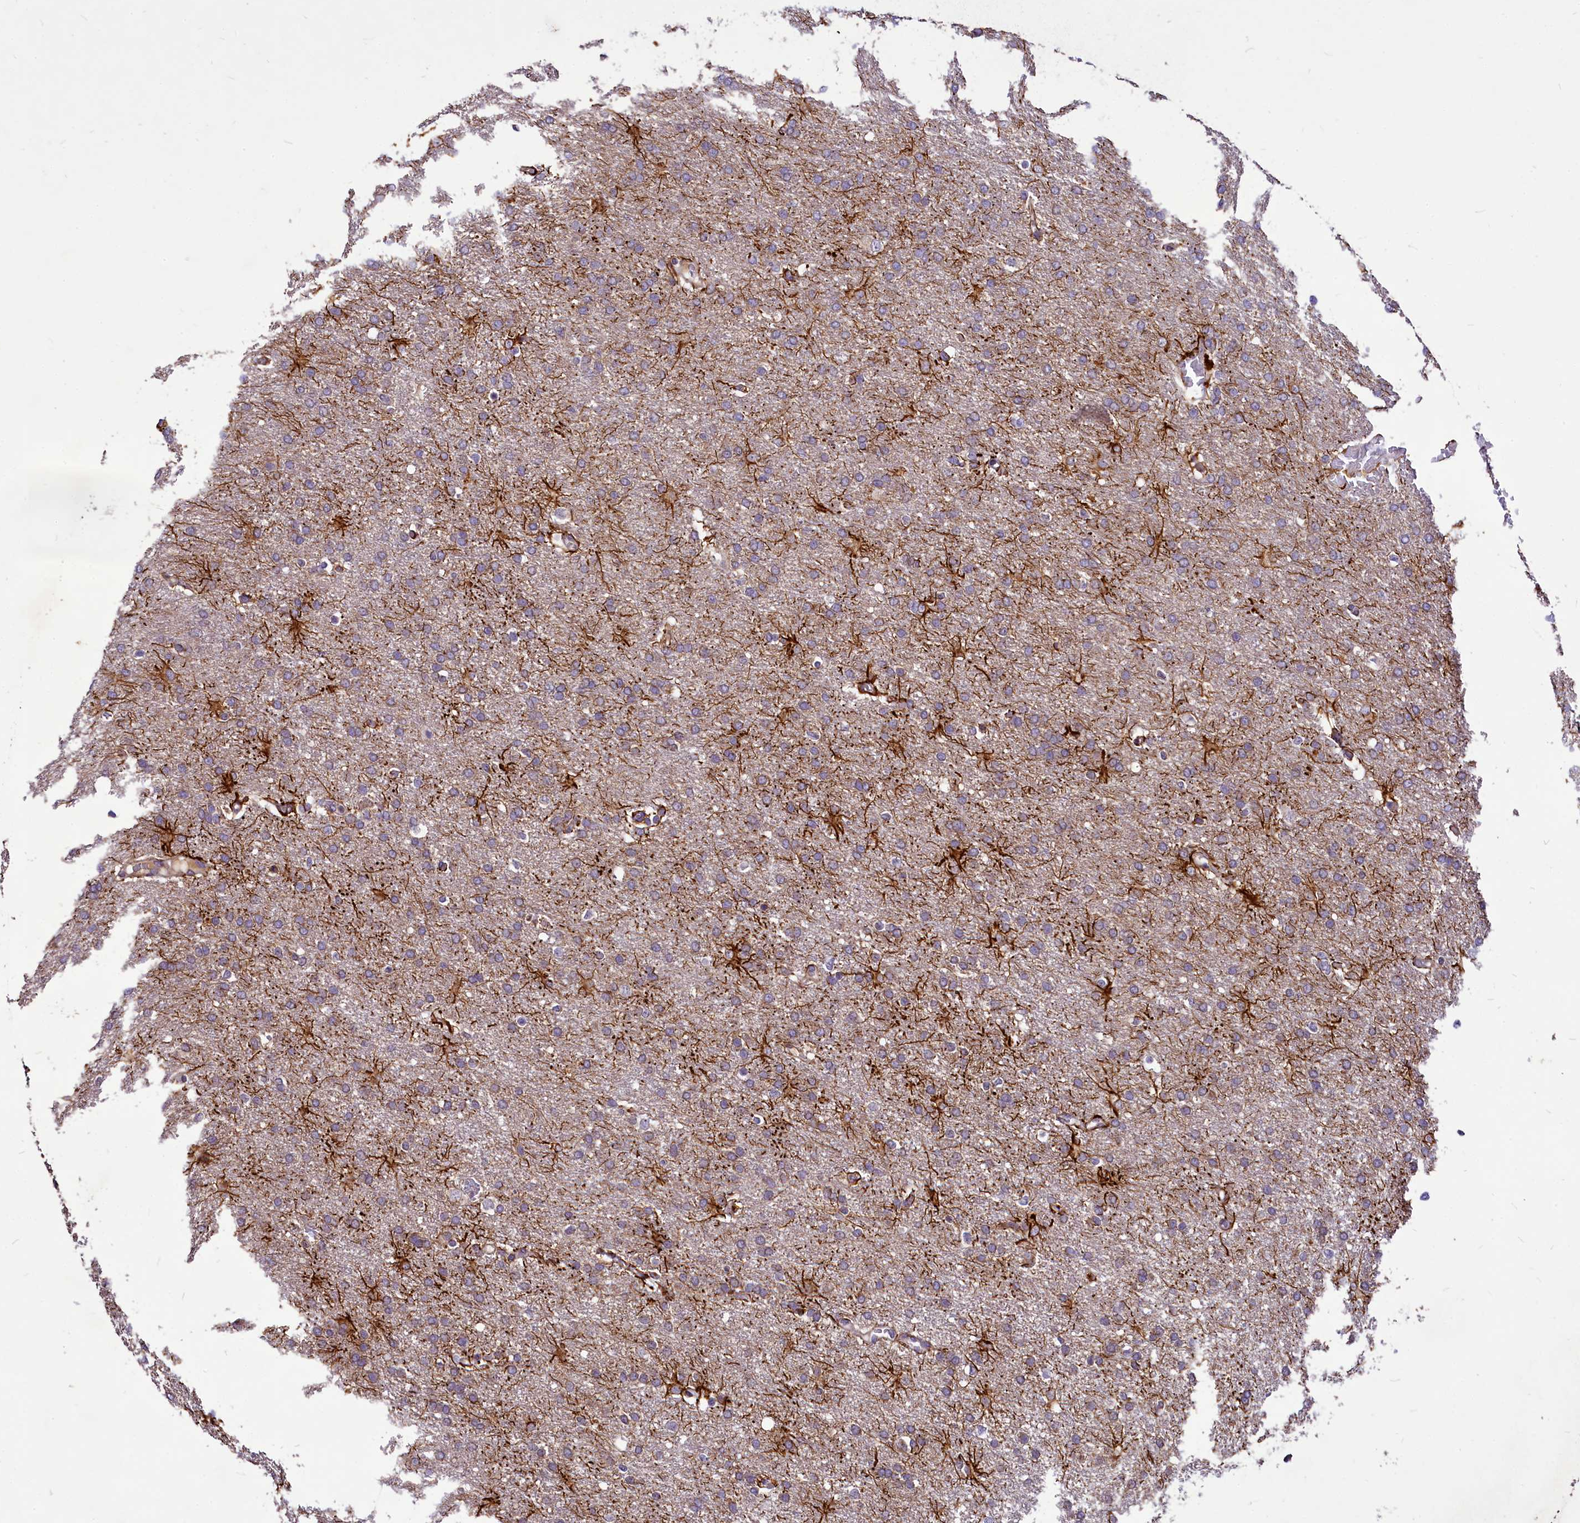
{"staining": {"intensity": "weak", "quantity": ">75%", "location": "cytoplasmic/membranous"}, "tissue": "glioma", "cell_type": "Tumor cells", "image_type": "cancer", "snomed": [{"axis": "morphology", "description": "Glioma, malignant, High grade"}, {"axis": "topography", "description": "Brain"}], "caption": "An immunohistochemistry micrograph of neoplastic tissue is shown. Protein staining in brown highlights weak cytoplasmic/membranous positivity in malignant glioma (high-grade) within tumor cells.", "gene": "C11orf86", "patient": {"sex": "male", "age": 72}}